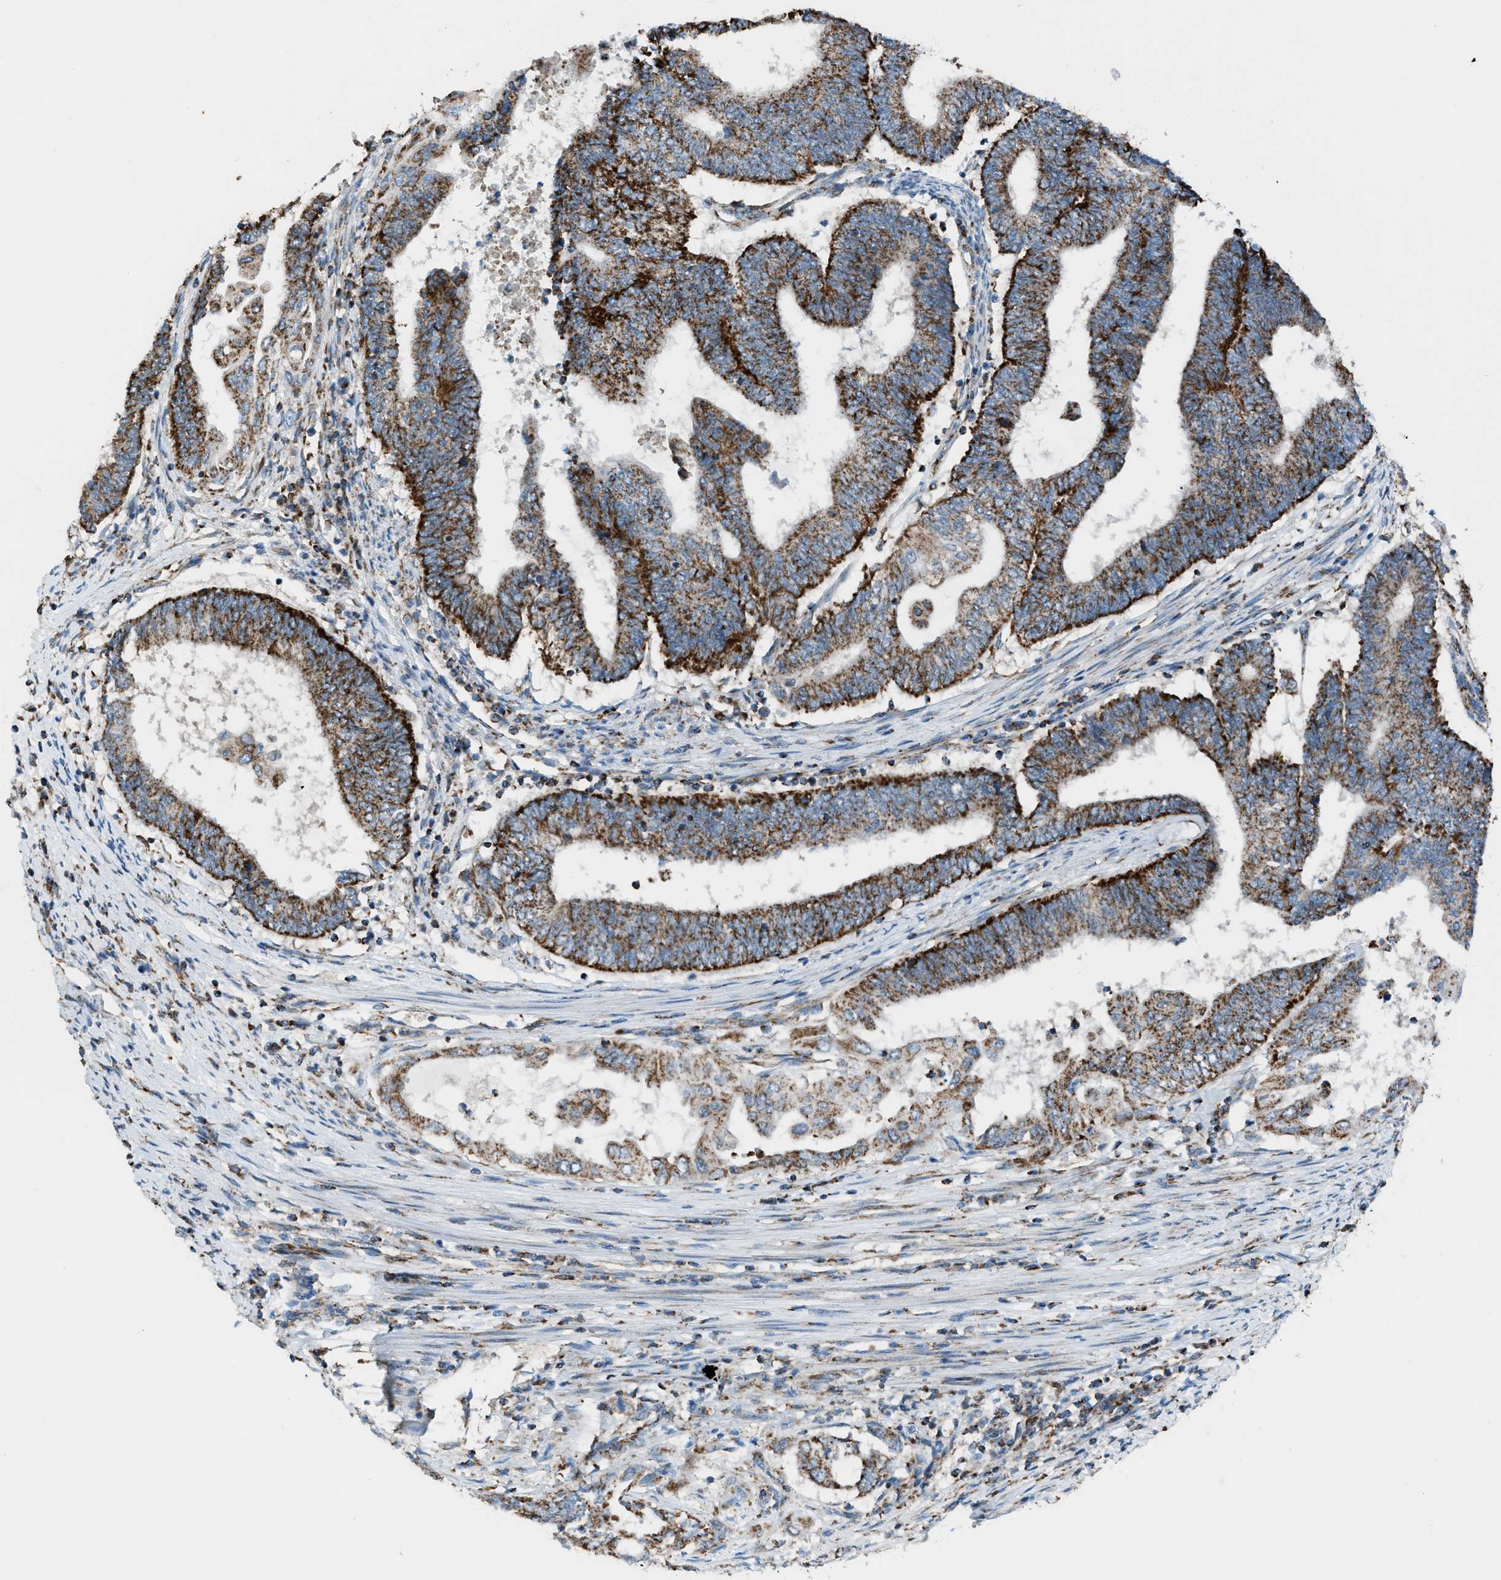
{"staining": {"intensity": "strong", "quantity": ">75%", "location": "cytoplasmic/membranous"}, "tissue": "endometrial cancer", "cell_type": "Tumor cells", "image_type": "cancer", "snomed": [{"axis": "morphology", "description": "Adenocarcinoma, NOS"}, {"axis": "topography", "description": "Uterus"}, {"axis": "topography", "description": "Endometrium"}], "caption": "This is an image of immunohistochemistry staining of endometrial adenocarcinoma, which shows strong staining in the cytoplasmic/membranous of tumor cells.", "gene": "SRM", "patient": {"sex": "female", "age": 70}}